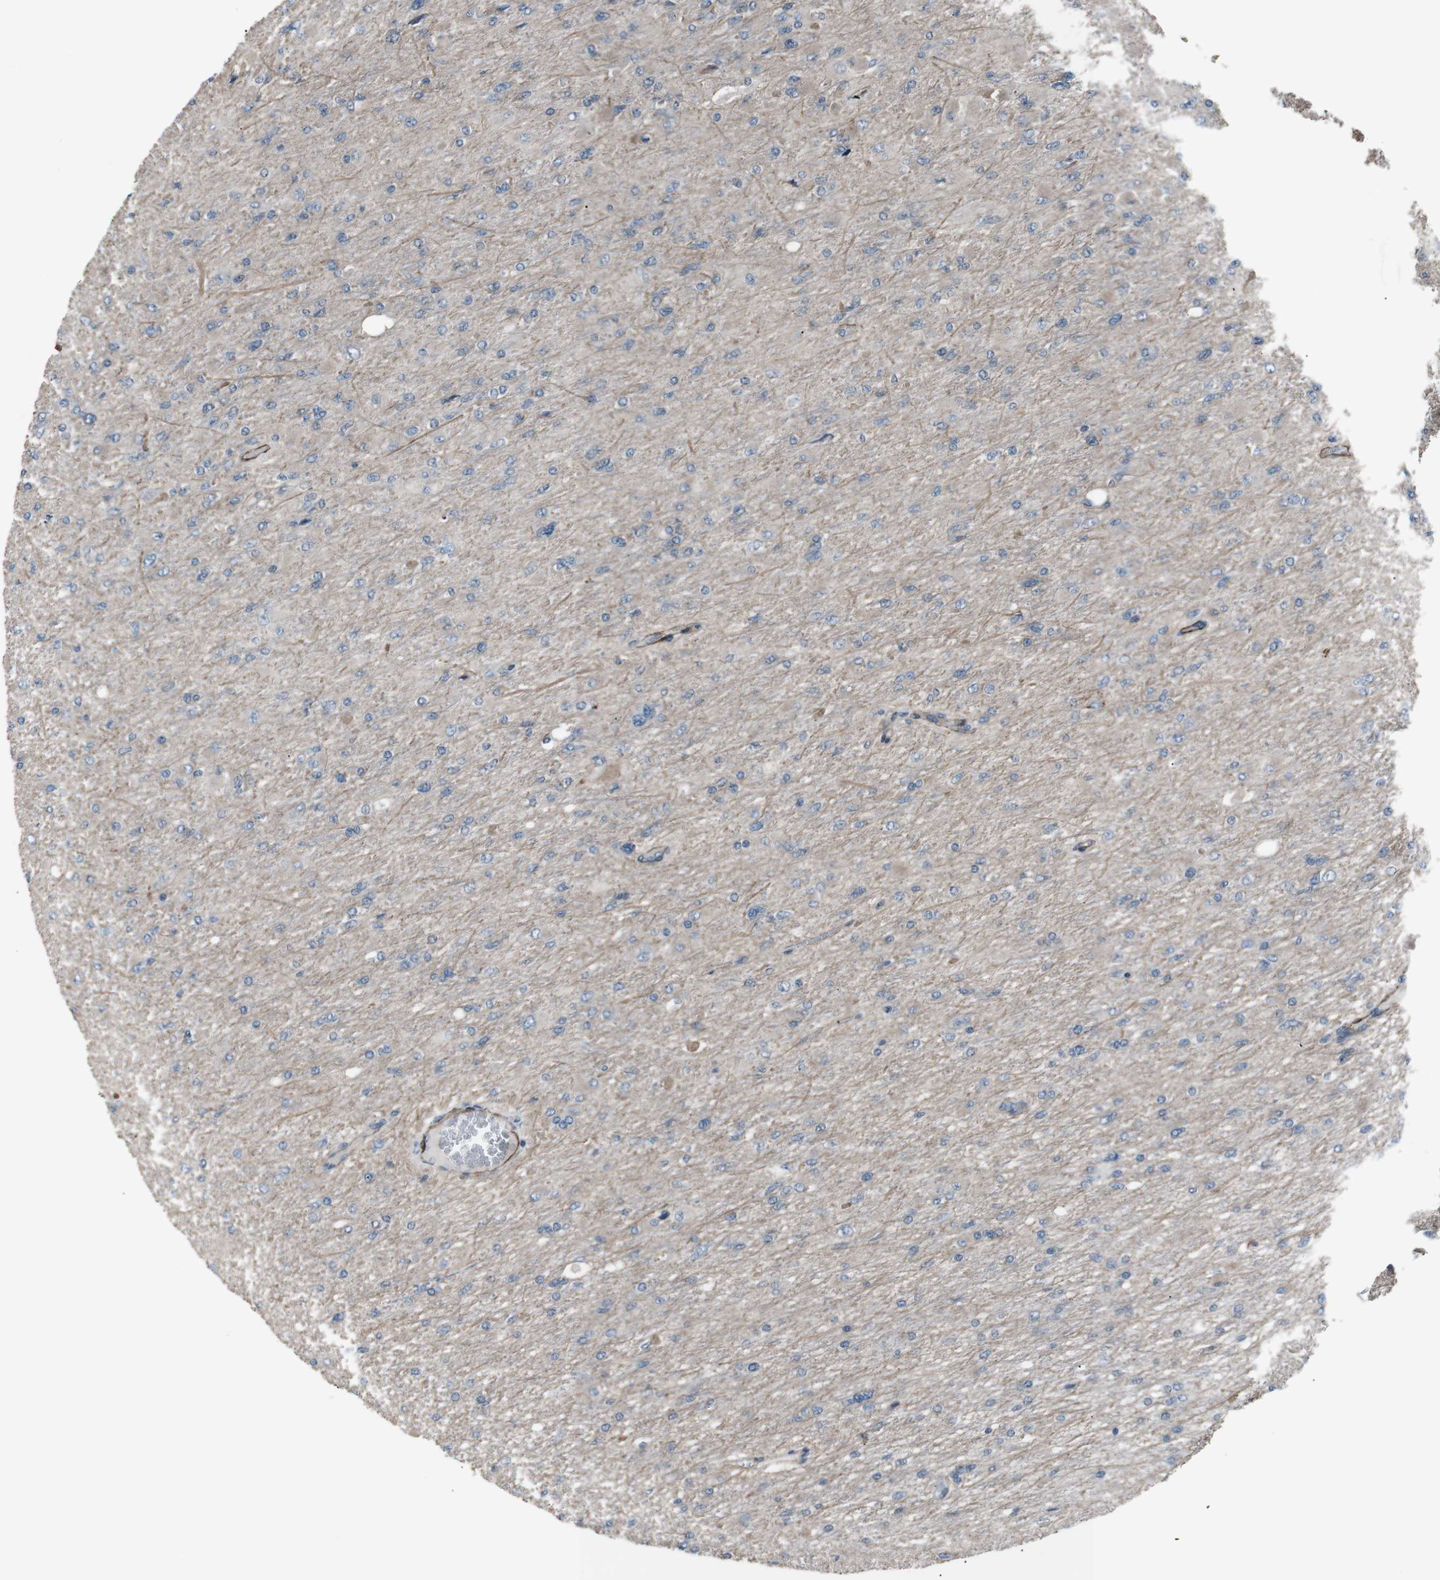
{"staining": {"intensity": "negative", "quantity": "none", "location": "none"}, "tissue": "glioma", "cell_type": "Tumor cells", "image_type": "cancer", "snomed": [{"axis": "morphology", "description": "Glioma, malignant, High grade"}, {"axis": "topography", "description": "Cerebral cortex"}], "caption": "Immunohistochemistry of glioma shows no positivity in tumor cells.", "gene": "PDLIM5", "patient": {"sex": "female", "age": 36}}